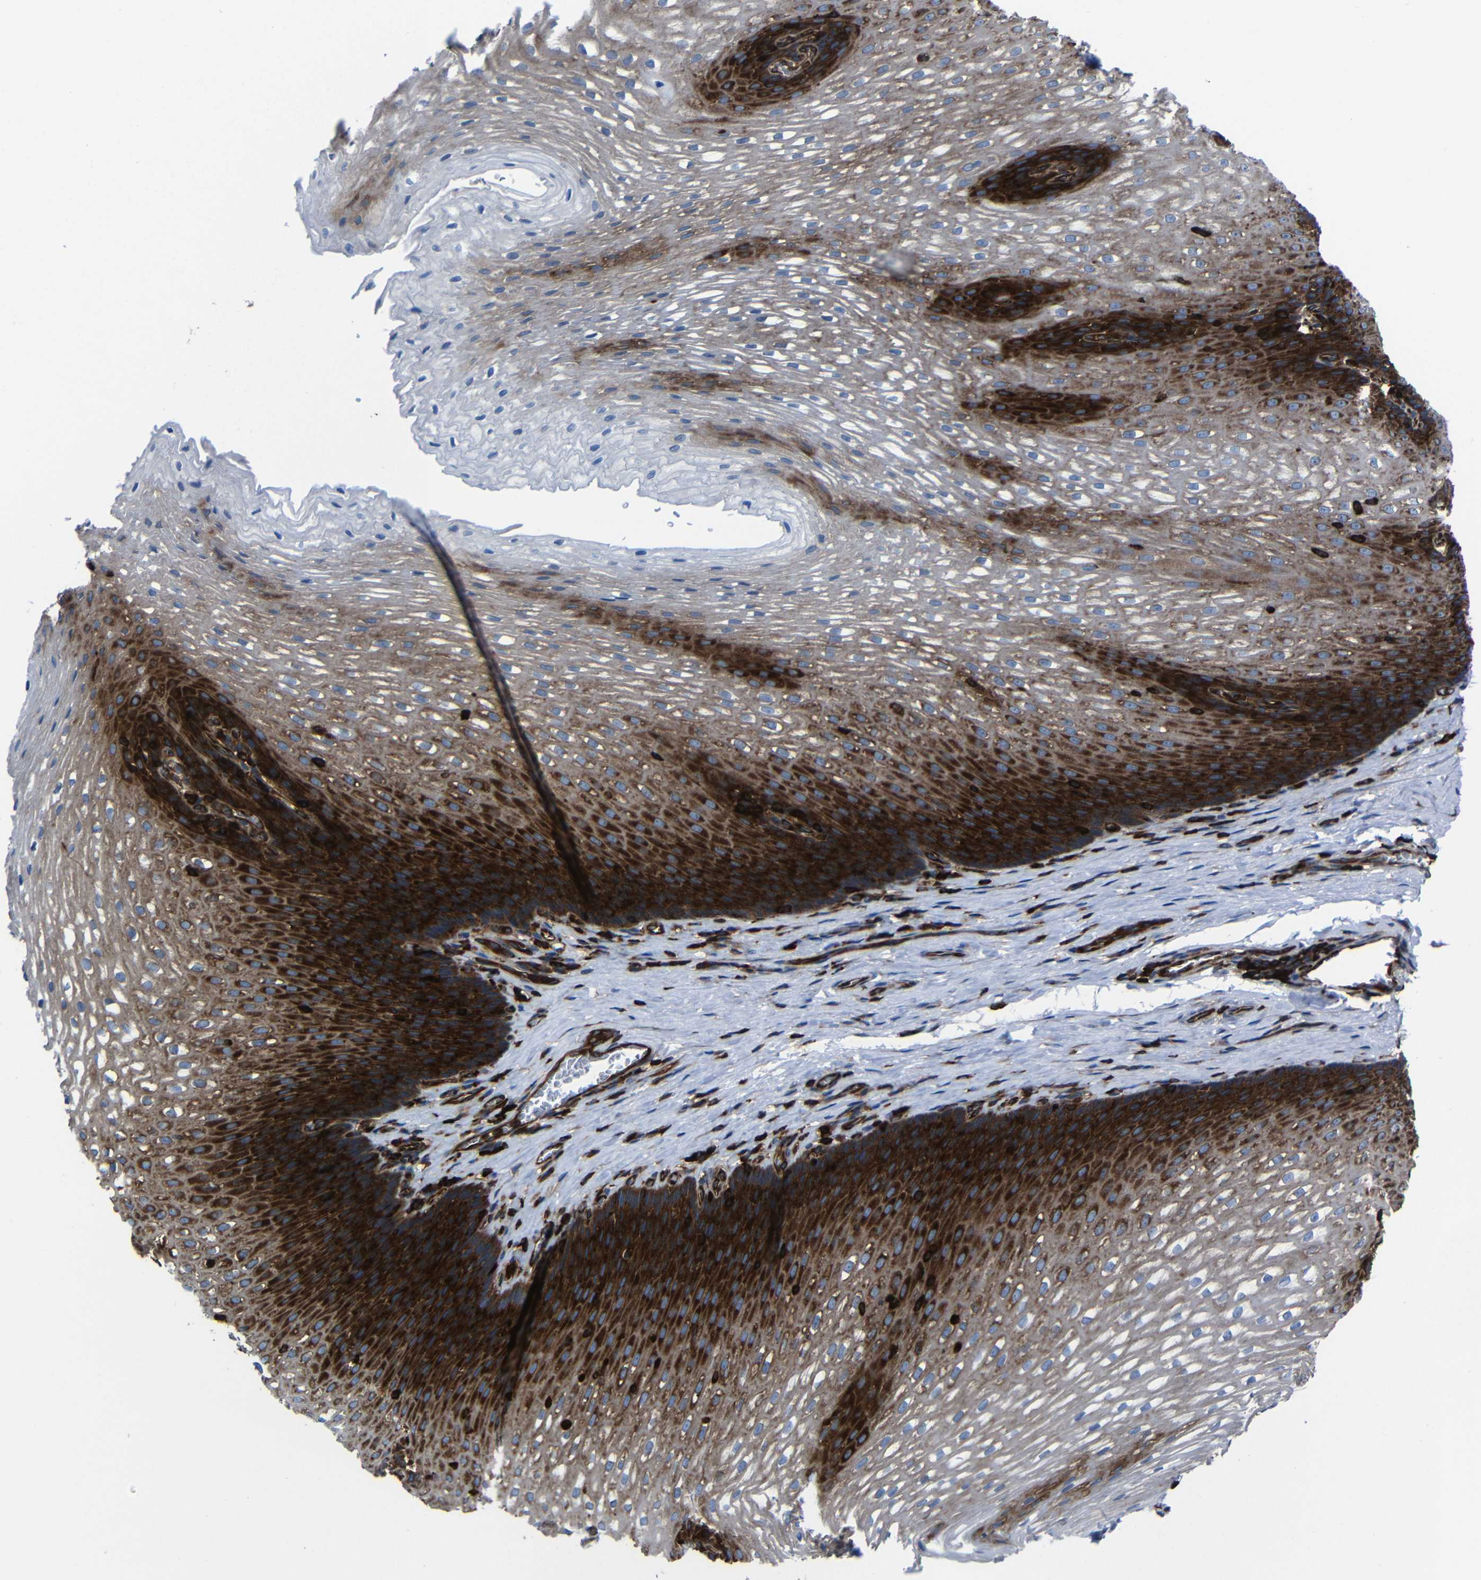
{"staining": {"intensity": "strong", "quantity": "25%-75%", "location": "cytoplasmic/membranous"}, "tissue": "esophagus", "cell_type": "Squamous epithelial cells", "image_type": "normal", "snomed": [{"axis": "morphology", "description": "Normal tissue, NOS"}, {"axis": "topography", "description": "Esophagus"}], "caption": "Esophagus stained with IHC shows strong cytoplasmic/membranous expression in about 25%-75% of squamous epithelial cells.", "gene": "ARHGEF1", "patient": {"sex": "male", "age": 48}}